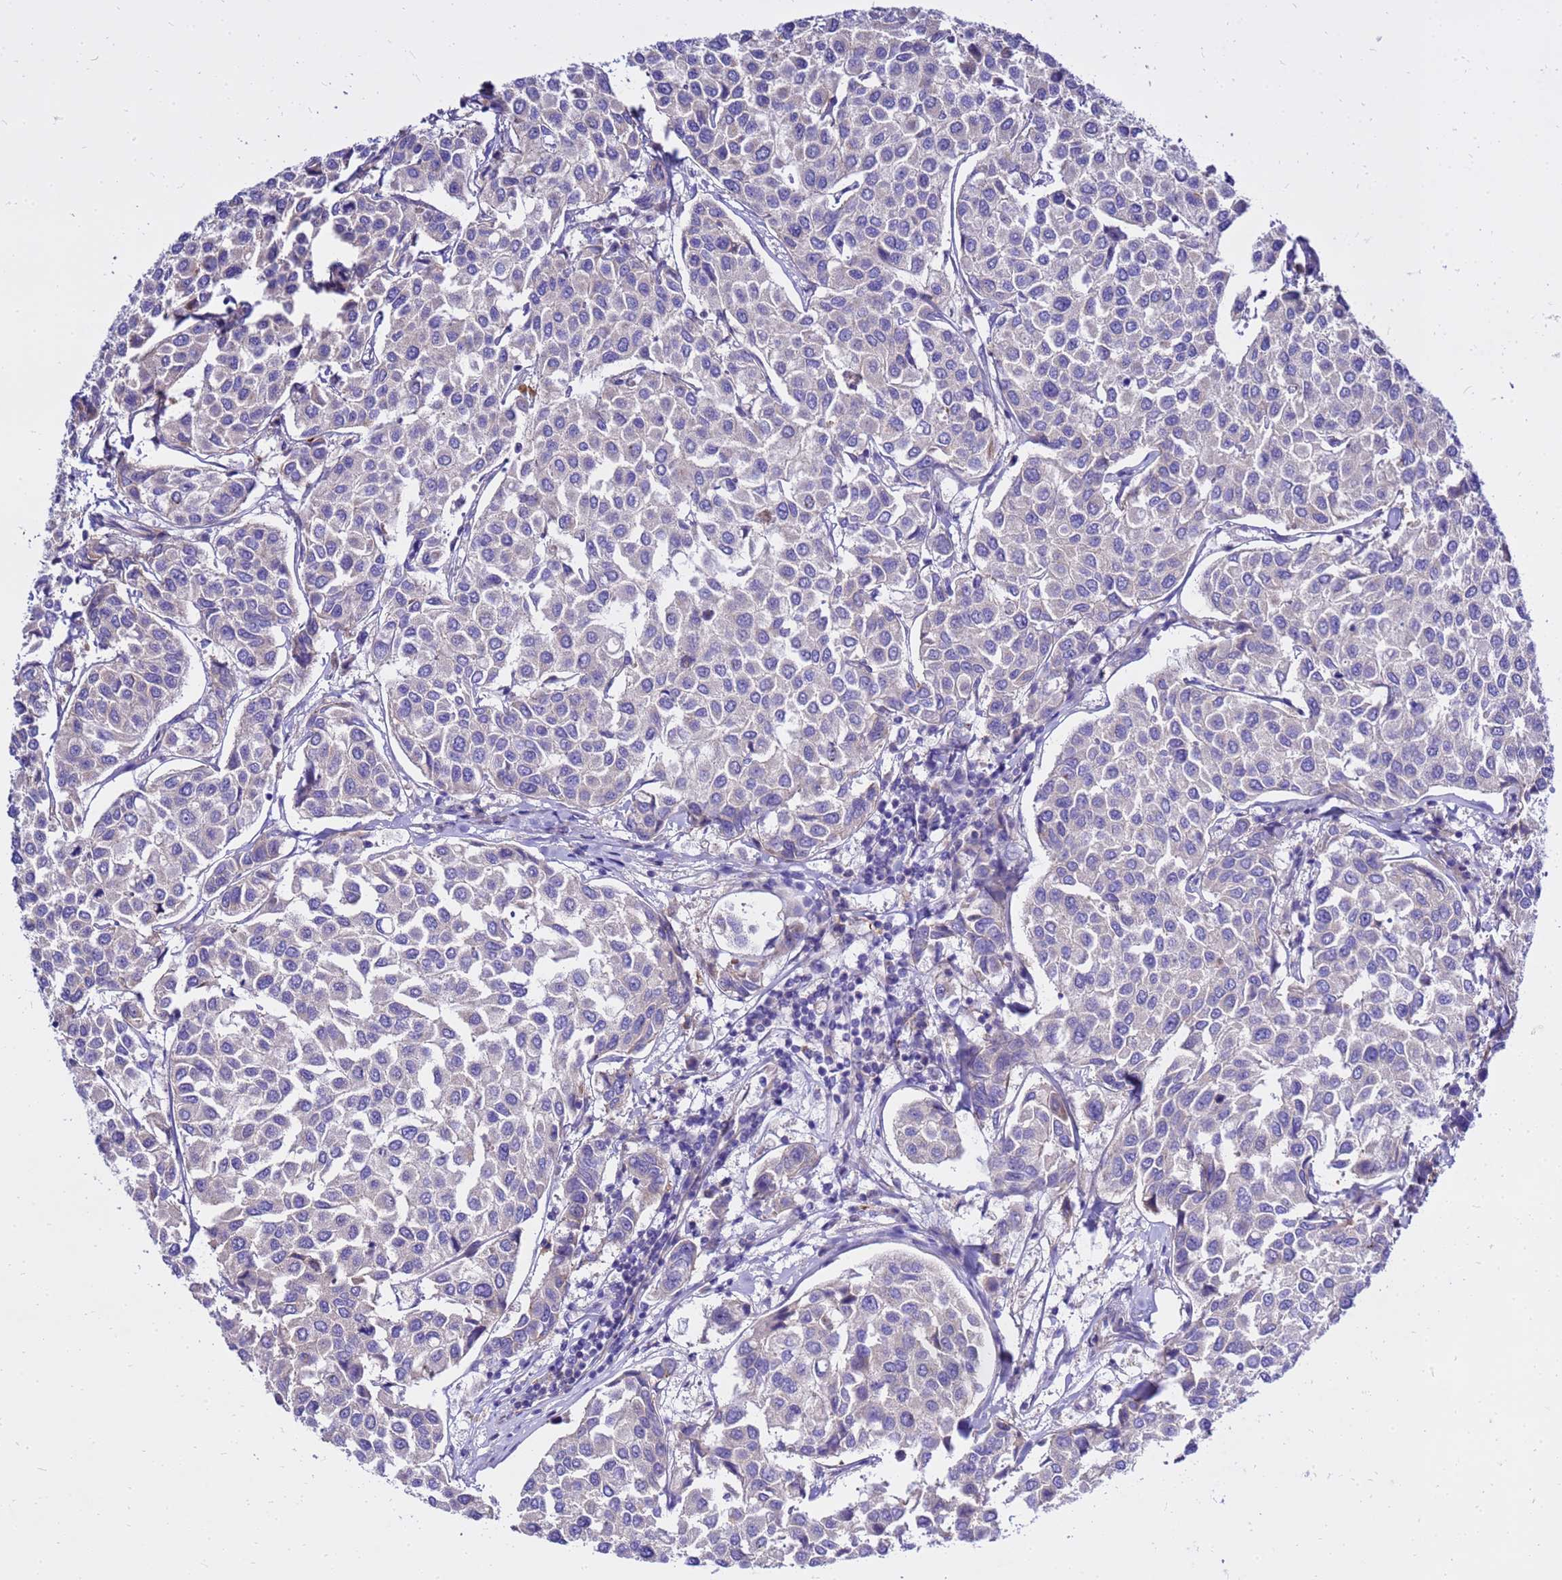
{"staining": {"intensity": "negative", "quantity": "none", "location": "none"}, "tissue": "breast cancer", "cell_type": "Tumor cells", "image_type": "cancer", "snomed": [{"axis": "morphology", "description": "Duct carcinoma"}, {"axis": "topography", "description": "Breast"}], "caption": "Intraductal carcinoma (breast) stained for a protein using immunohistochemistry exhibits no positivity tumor cells.", "gene": "HERC5", "patient": {"sex": "female", "age": 55}}